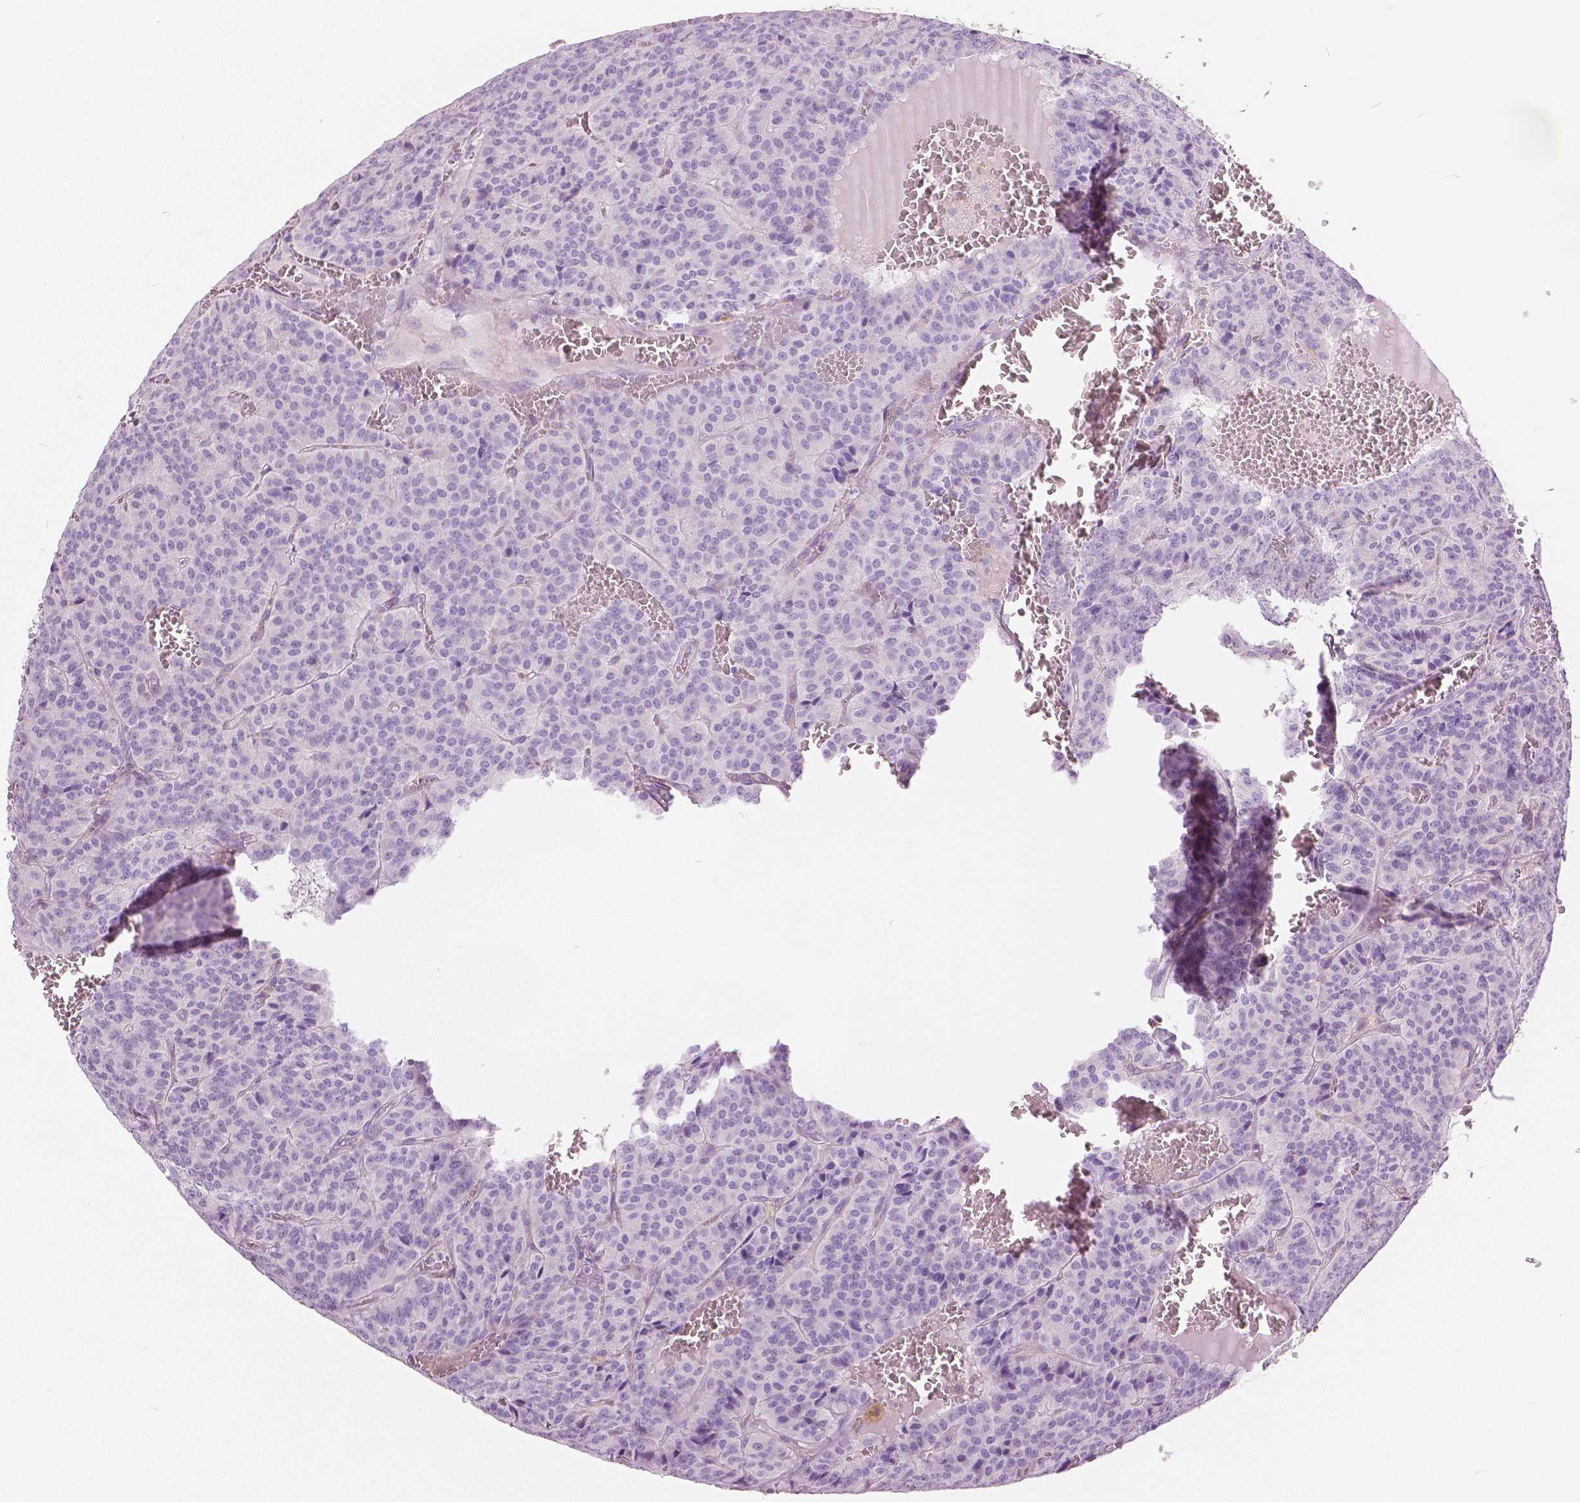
{"staining": {"intensity": "negative", "quantity": "none", "location": "none"}, "tissue": "carcinoid", "cell_type": "Tumor cells", "image_type": "cancer", "snomed": [{"axis": "morphology", "description": "Carcinoid, malignant, NOS"}, {"axis": "topography", "description": "Lung"}], "caption": "The IHC micrograph has no significant staining in tumor cells of carcinoid tissue.", "gene": "GALM", "patient": {"sex": "male", "age": 70}}